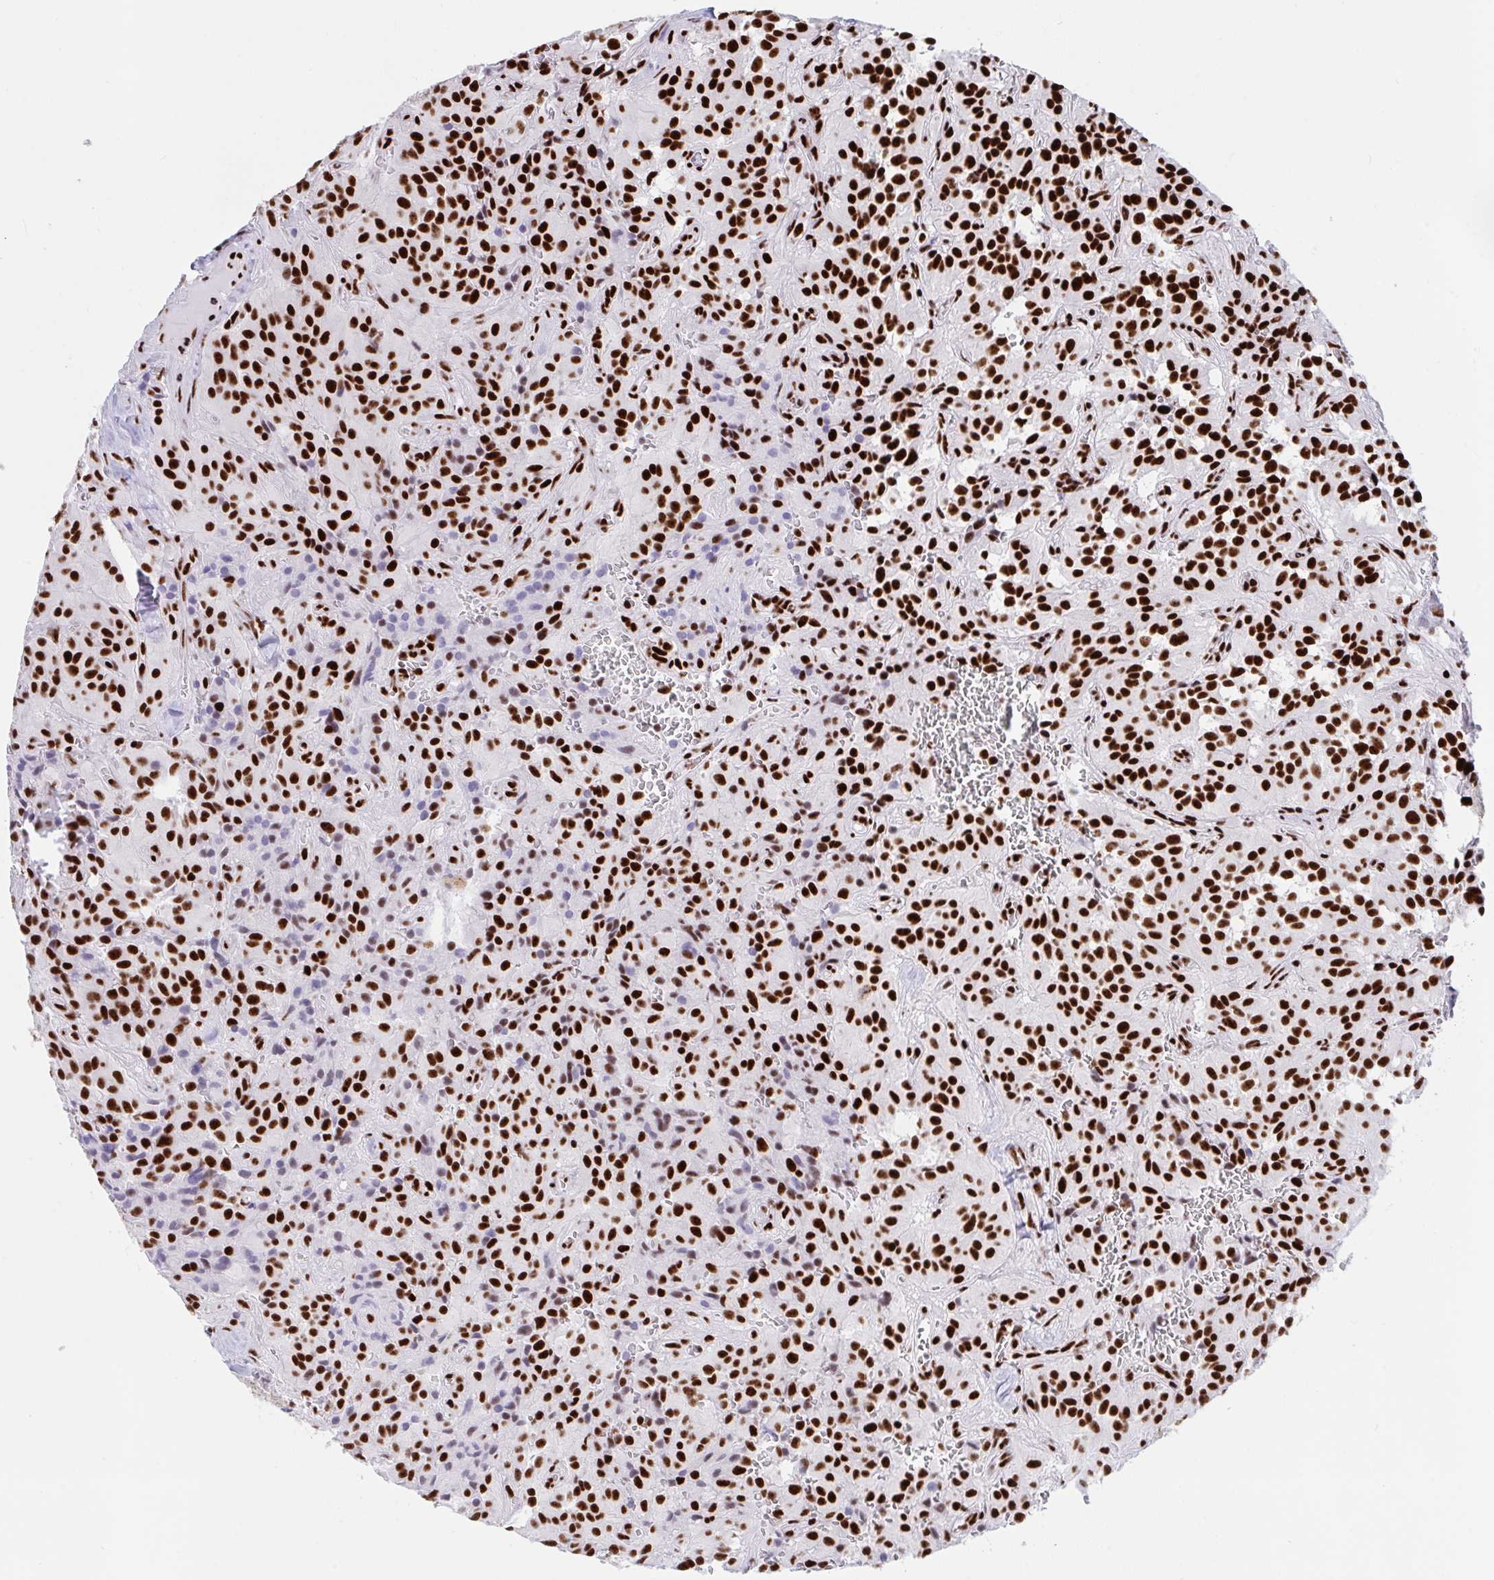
{"staining": {"intensity": "strong", "quantity": ">75%", "location": "nuclear"}, "tissue": "glioma", "cell_type": "Tumor cells", "image_type": "cancer", "snomed": [{"axis": "morphology", "description": "Glioma, malignant, Low grade"}, {"axis": "topography", "description": "Brain"}], "caption": "Human glioma stained for a protein (brown) reveals strong nuclear positive positivity in about >75% of tumor cells.", "gene": "IKZF2", "patient": {"sex": "male", "age": 42}}